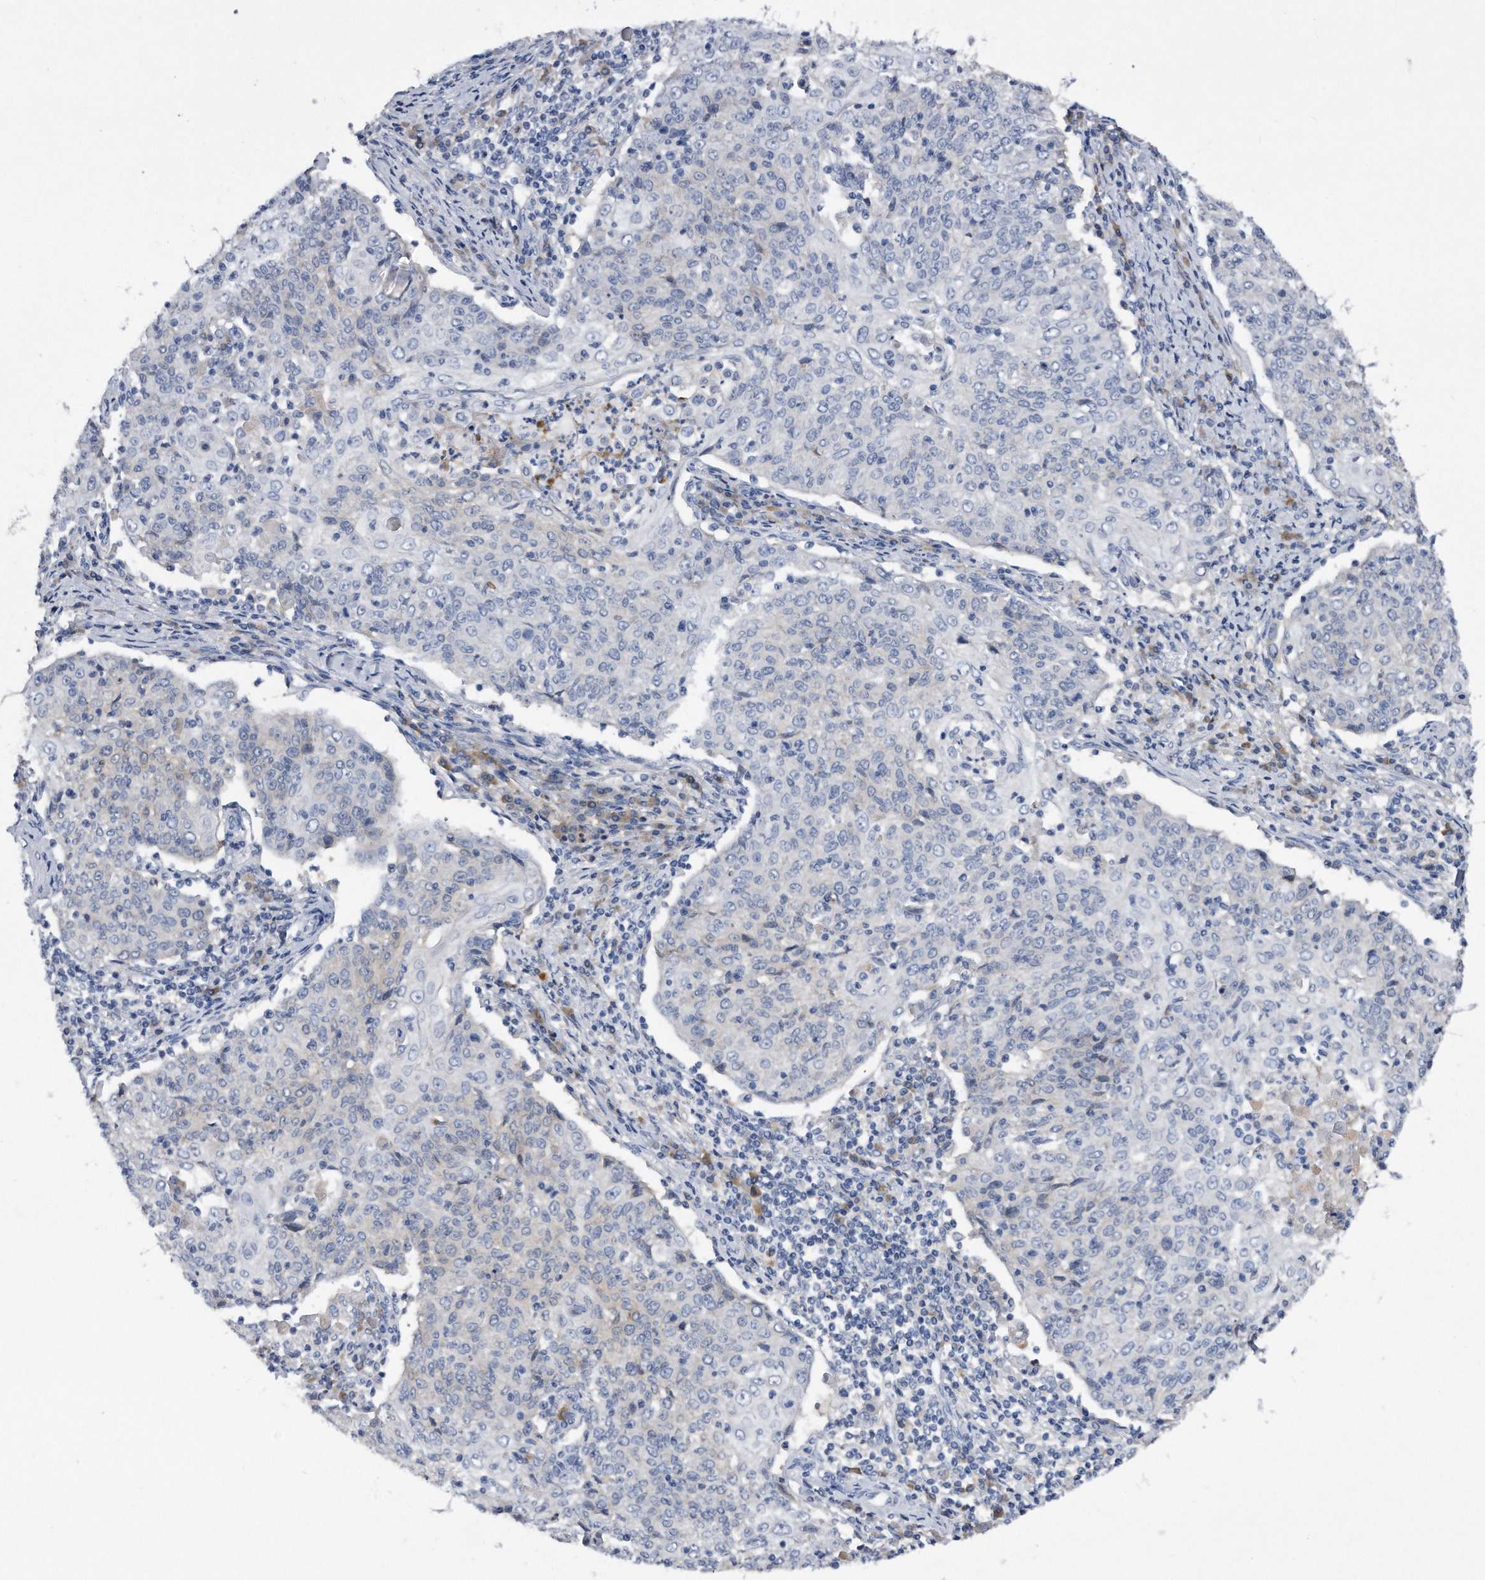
{"staining": {"intensity": "negative", "quantity": "none", "location": "none"}, "tissue": "cervical cancer", "cell_type": "Tumor cells", "image_type": "cancer", "snomed": [{"axis": "morphology", "description": "Squamous cell carcinoma, NOS"}, {"axis": "topography", "description": "Cervix"}], "caption": "Histopathology image shows no significant protein staining in tumor cells of cervical cancer.", "gene": "ASNS", "patient": {"sex": "female", "age": 48}}